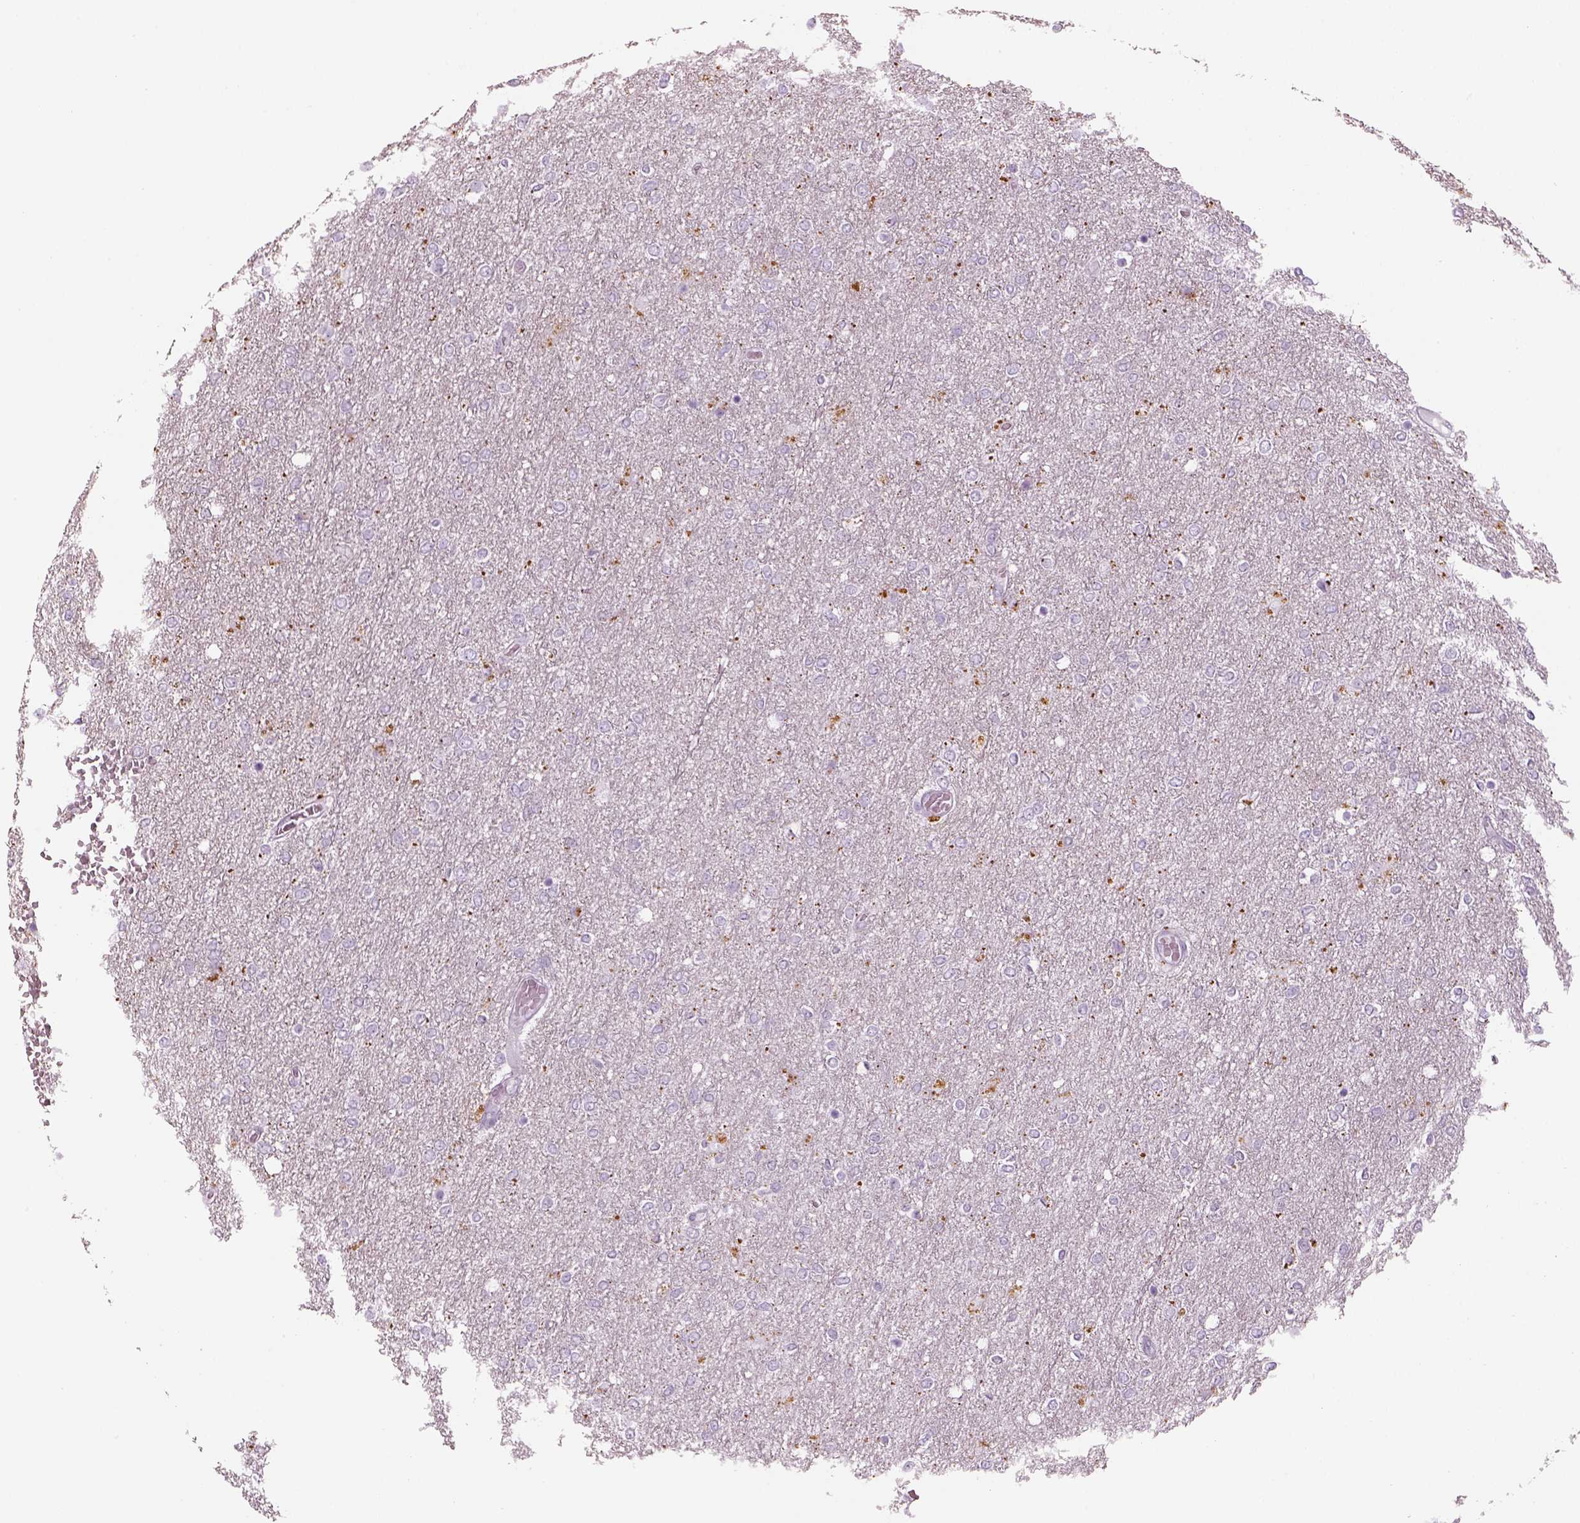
{"staining": {"intensity": "negative", "quantity": "none", "location": "none"}, "tissue": "glioma", "cell_type": "Tumor cells", "image_type": "cancer", "snomed": [{"axis": "morphology", "description": "Glioma, malignant, High grade"}, {"axis": "topography", "description": "Brain"}], "caption": "High magnification brightfield microscopy of malignant high-grade glioma stained with DAB (3,3'-diaminobenzidine) (brown) and counterstained with hematoxylin (blue): tumor cells show no significant positivity.", "gene": "SAG", "patient": {"sex": "female", "age": 61}}